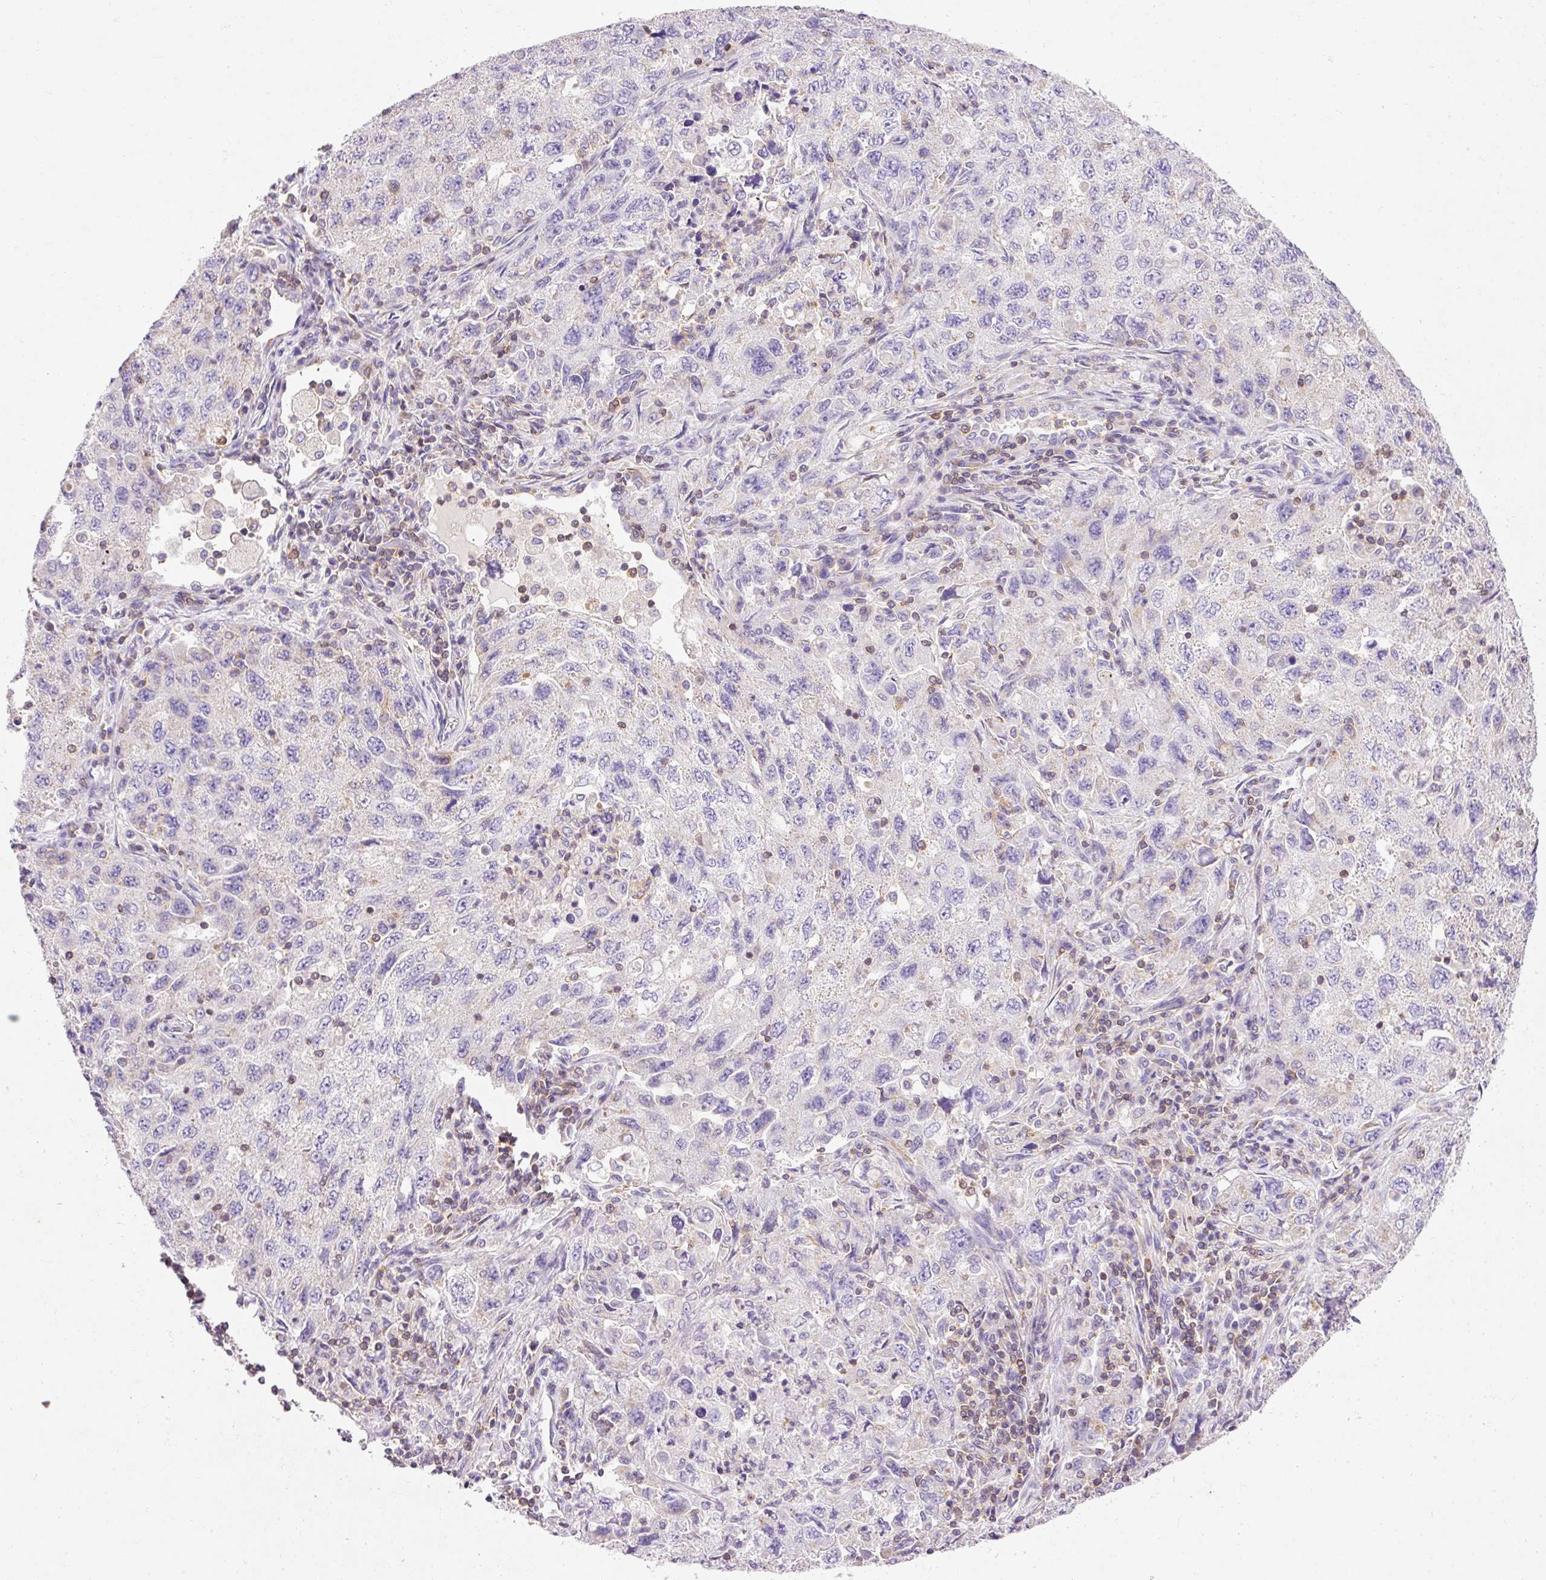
{"staining": {"intensity": "negative", "quantity": "none", "location": "none"}, "tissue": "lung cancer", "cell_type": "Tumor cells", "image_type": "cancer", "snomed": [{"axis": "morphology", "description": "Adenocarcinoma, NOS"}, {"axis": "topography", "description": "Lung"}], "caption": "Immunohistochemistry (IHC) of lung cancer demonstrates no positivity in tumor cells.", "gene": "IMMT", "patient": {"sex": "female", "age": 57}}